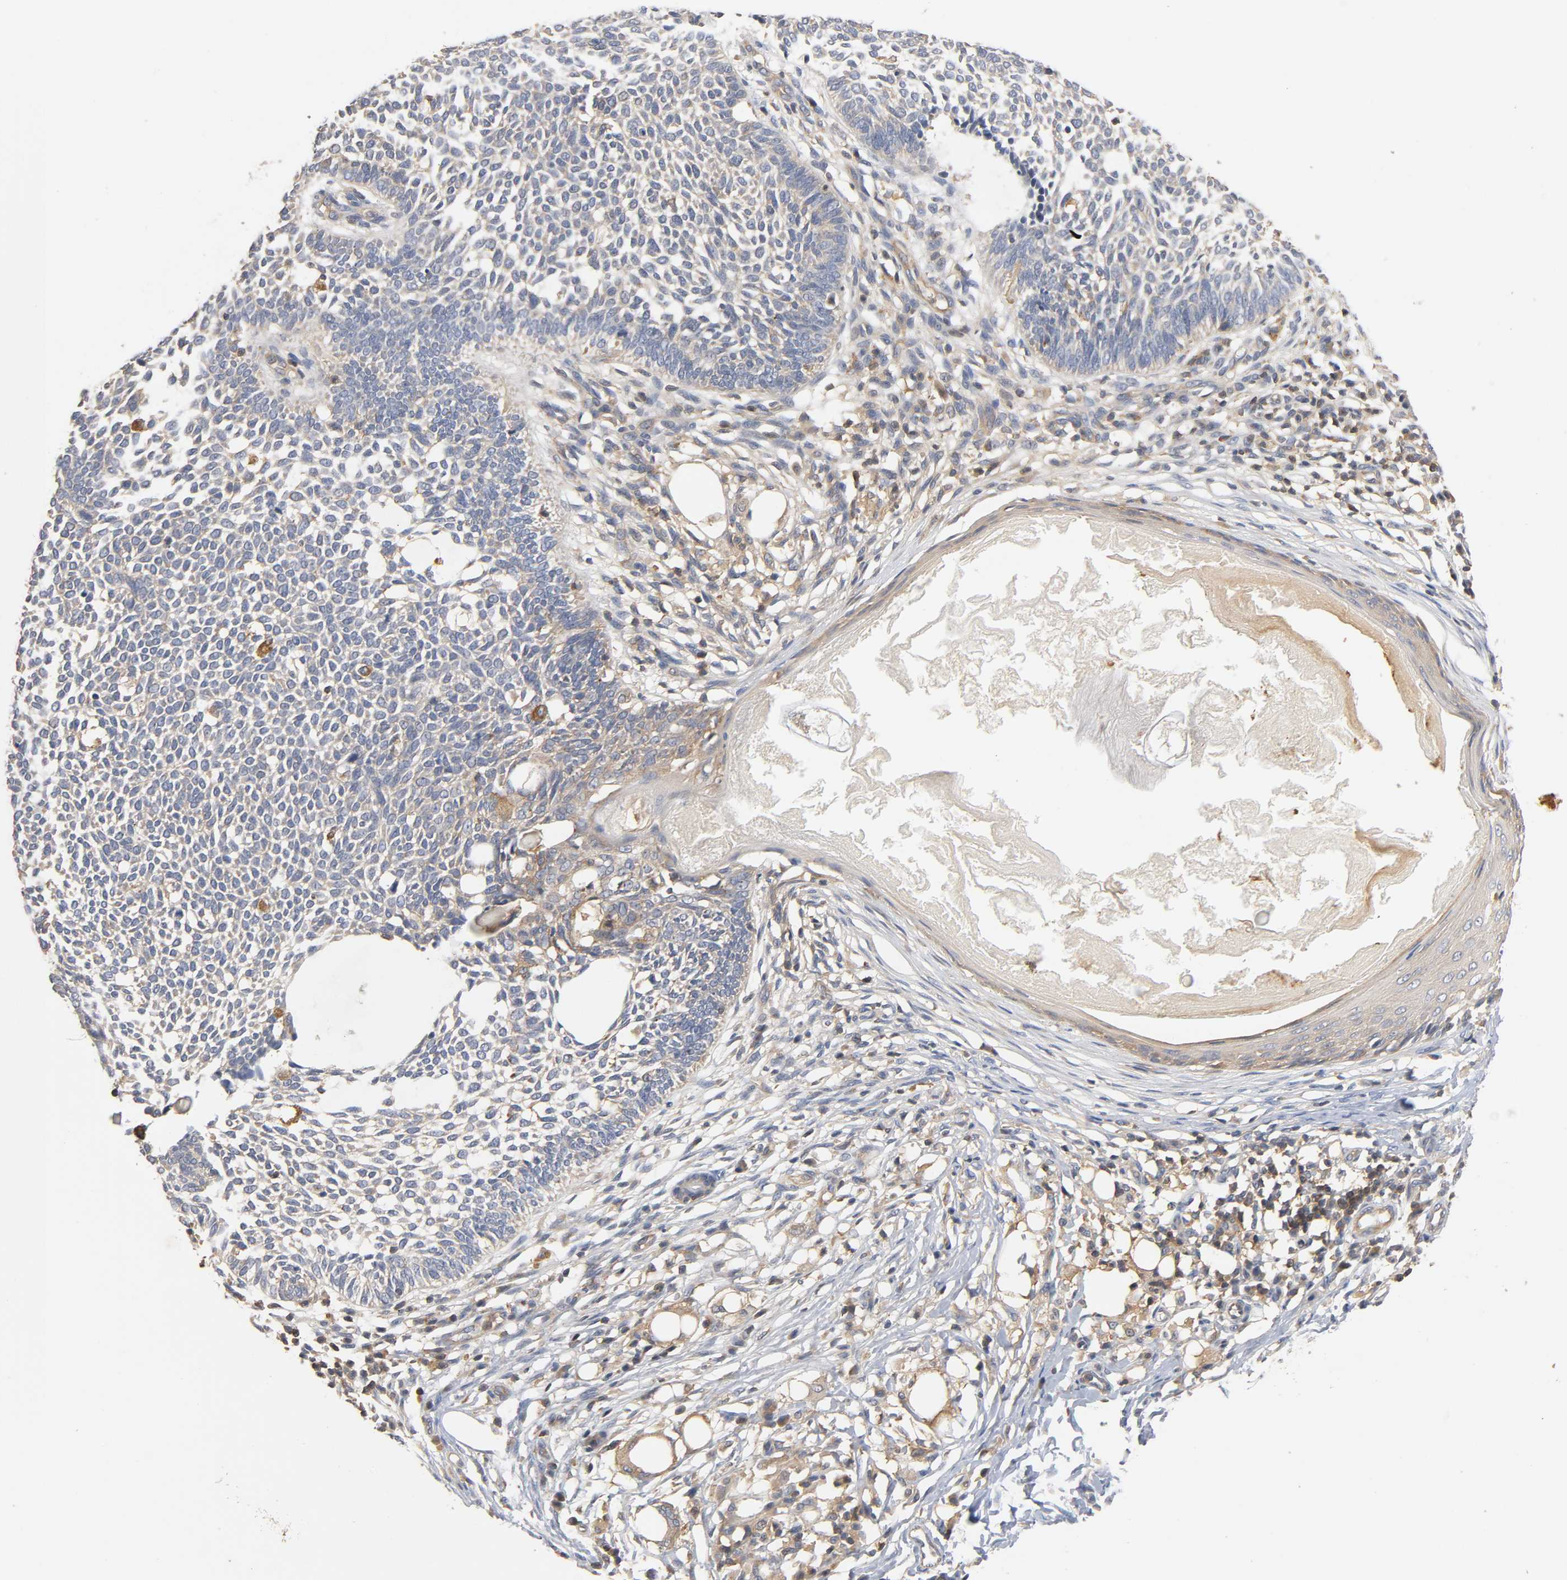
{"staining": {"intensity": "moderate", "quantity": "25%-75%", "location": "cytoplasmic/membranous"}, "tissue": "skin cancer", "cell_type": "Tumor cells", "image_type": "cancer", "snomed": [{"axis": "morphology", "description": "Normal tissue, NOS"}, {"axis": "morphology", "description": "Basal cell carcinoma"}, {"axis": "topography", "description": "Skin"}], "caption": "Protein analysis of basal cell carcinoma (skin) tissue reveals moderate cytoplasmic/membranous staining in about 25%-75% of tumor cells.", "gene": "ACTR2", "patient": {"sex": "male", "age": 87}}